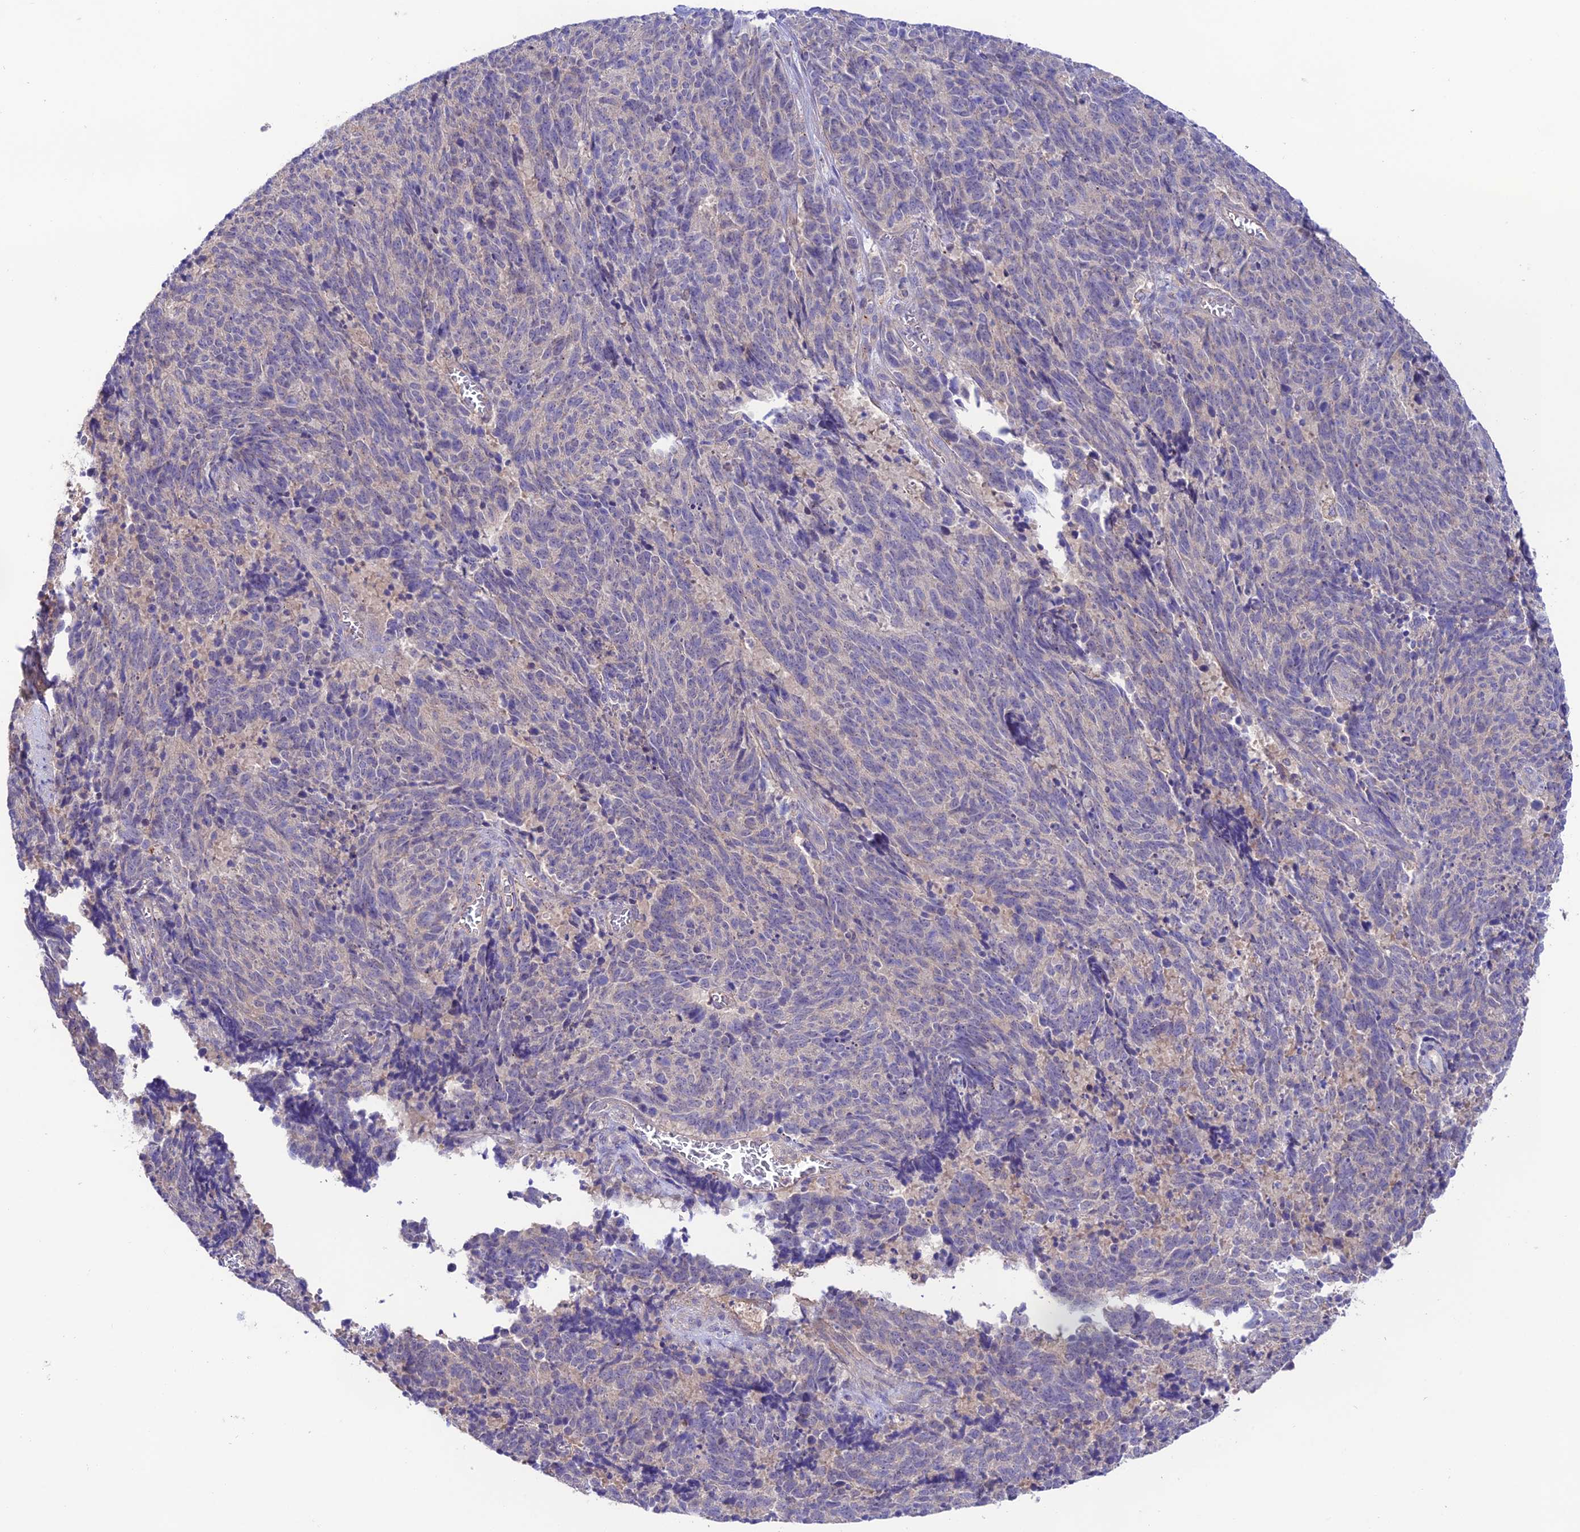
{"staining": {"intensity": "negative", "quantity": "none", "location": "none"}, "tissue": "cervical cancer", "cell_type": "Tumor cells", "image_type": "cancer", "snomed": [{"axis": "morphology", "description": "Squamous cell carcinoma, NOS"}, {"axis": "topography", "description": "Cervix"}], "caption": "IHC of cervical squamous cell carcinoma shows no expression in tumor cells.", "gene": "BRME1", "patient": {"sex": "female", "age": 29}}